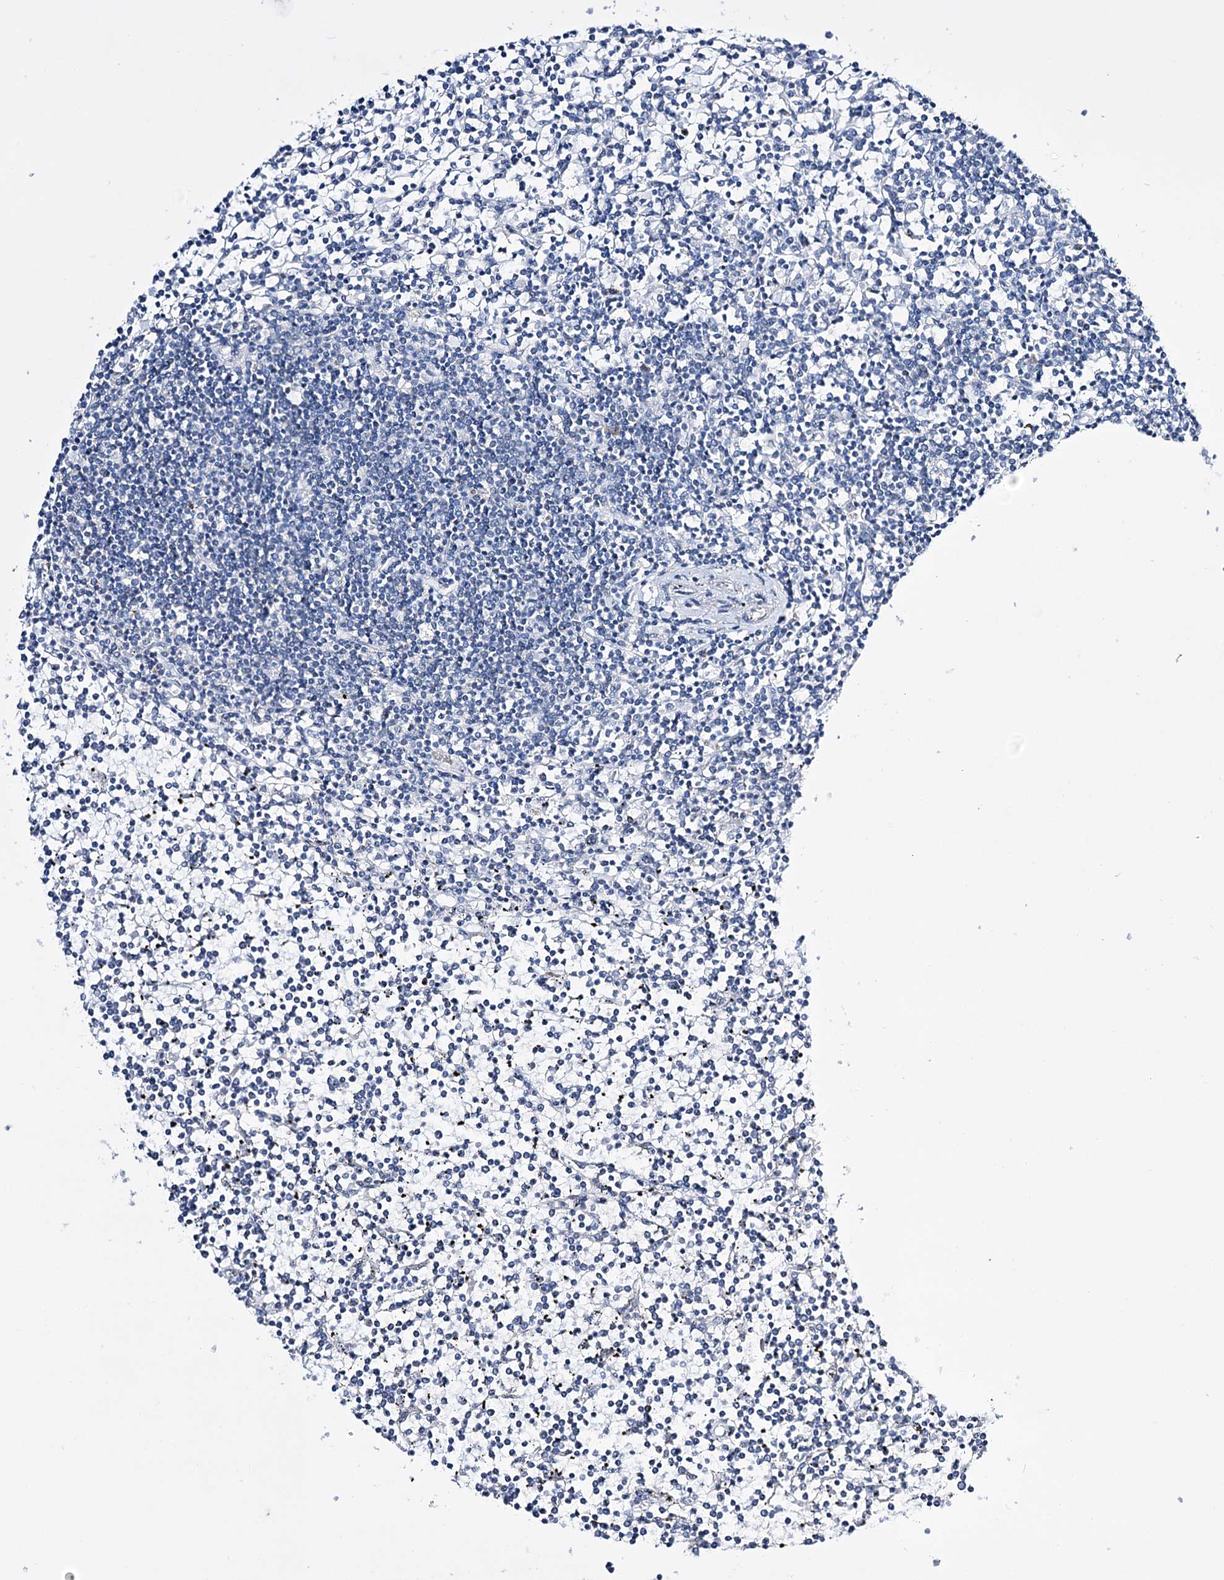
{"staining": {"intensity": "negative", "quantity": "none", "location": "none"}, "tissue": "lymphoma", "cell_type": "Tumor cells", "image_type": "cancer", "snomed": [{"axis": "morphology", "description": "Malignant lymphoma, non-Hodgkin's type, Low grade"}, {"axis": "topography", "description": "Spleen"}], "caption": "Tumor cells are negative for protein expression in human malignant lymphoma, non-Hodgkin's type (low-grade).", "gene": "RBM15B", "patient": {"sex": "female", "age": 19}}